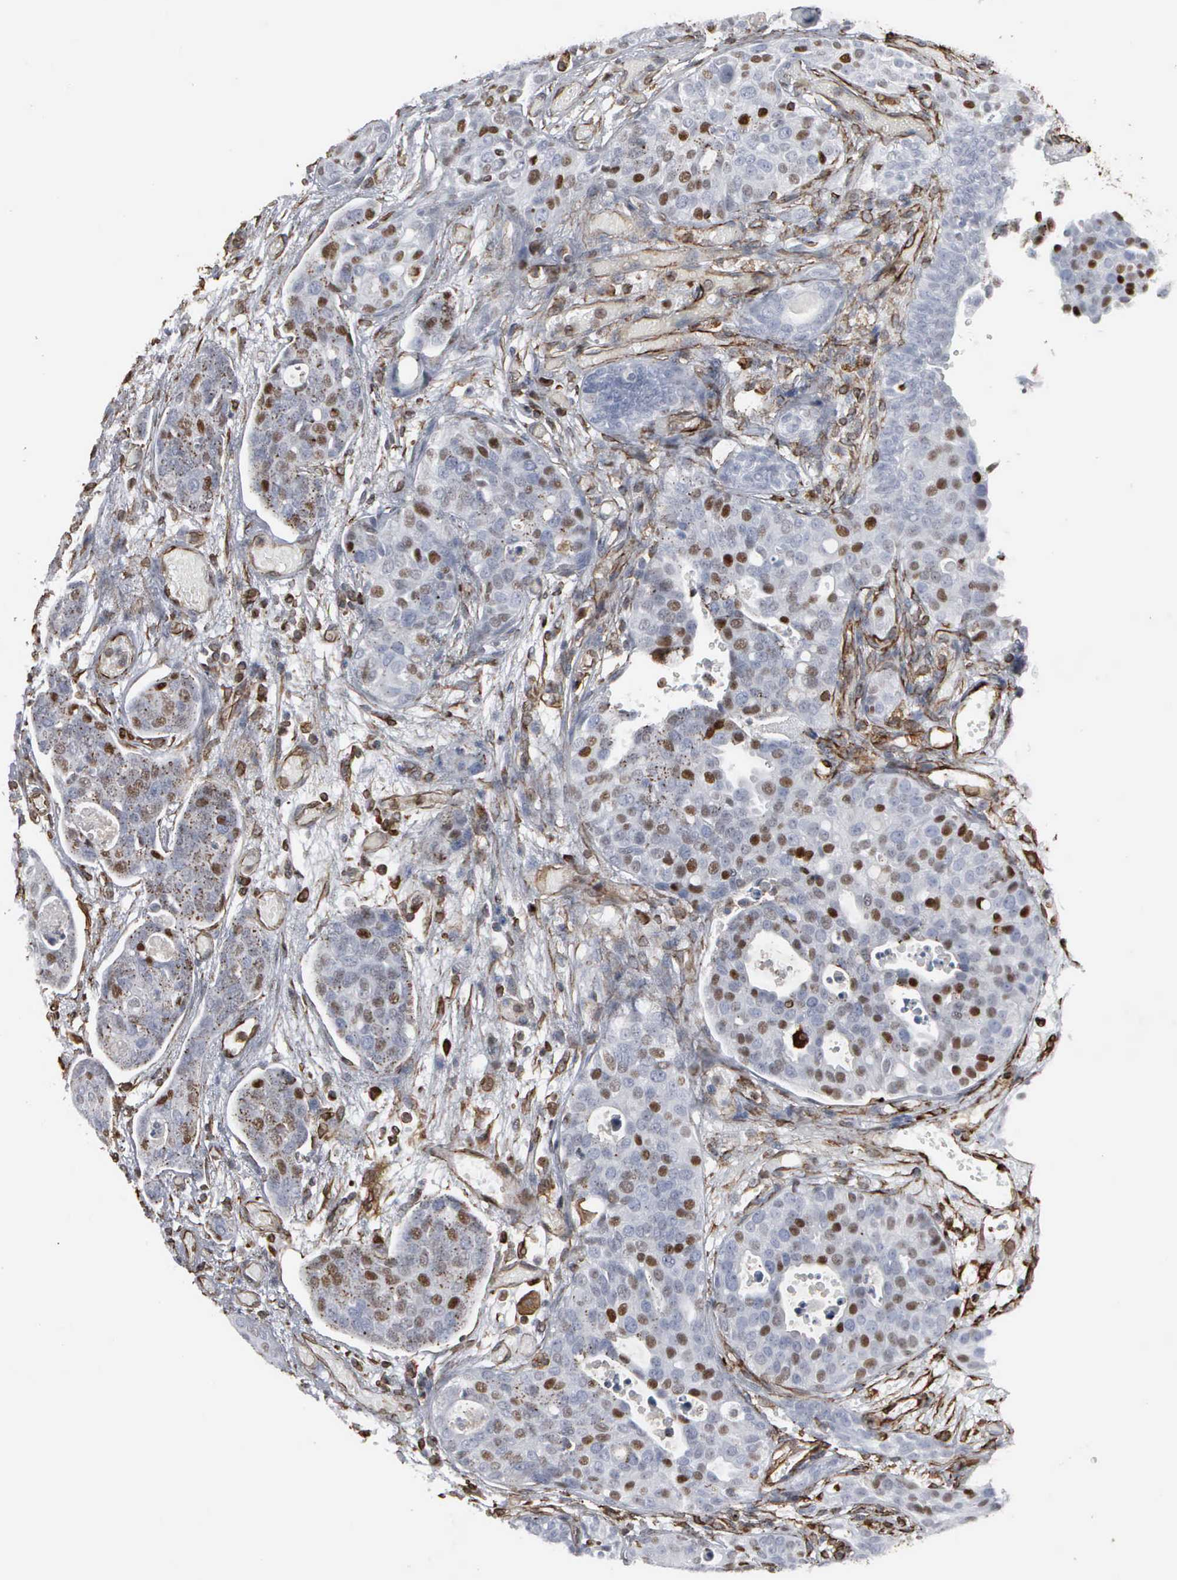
{"staining": {"intensity": "moderate", "quantity": "25%-75%", "location": "nuclear"}, "tissue": "urothelial cancer", "cell_type": "Tumor cells", "image_type": "cancer", "snomed": [{"axis": "morphology", "description": "Urothelial carcinoma, High grade"}, {"axis": "topography", "description": "Urinary bladder"}], "caption": "This micrograph displays IHC staining of urothelial carcinoma (high-grade), with medium moderate nuclear expression in approximately 25%-75% of tumor cells.", "gene": "CCNE1", "patient": {"sex": "male", "age": 78}}